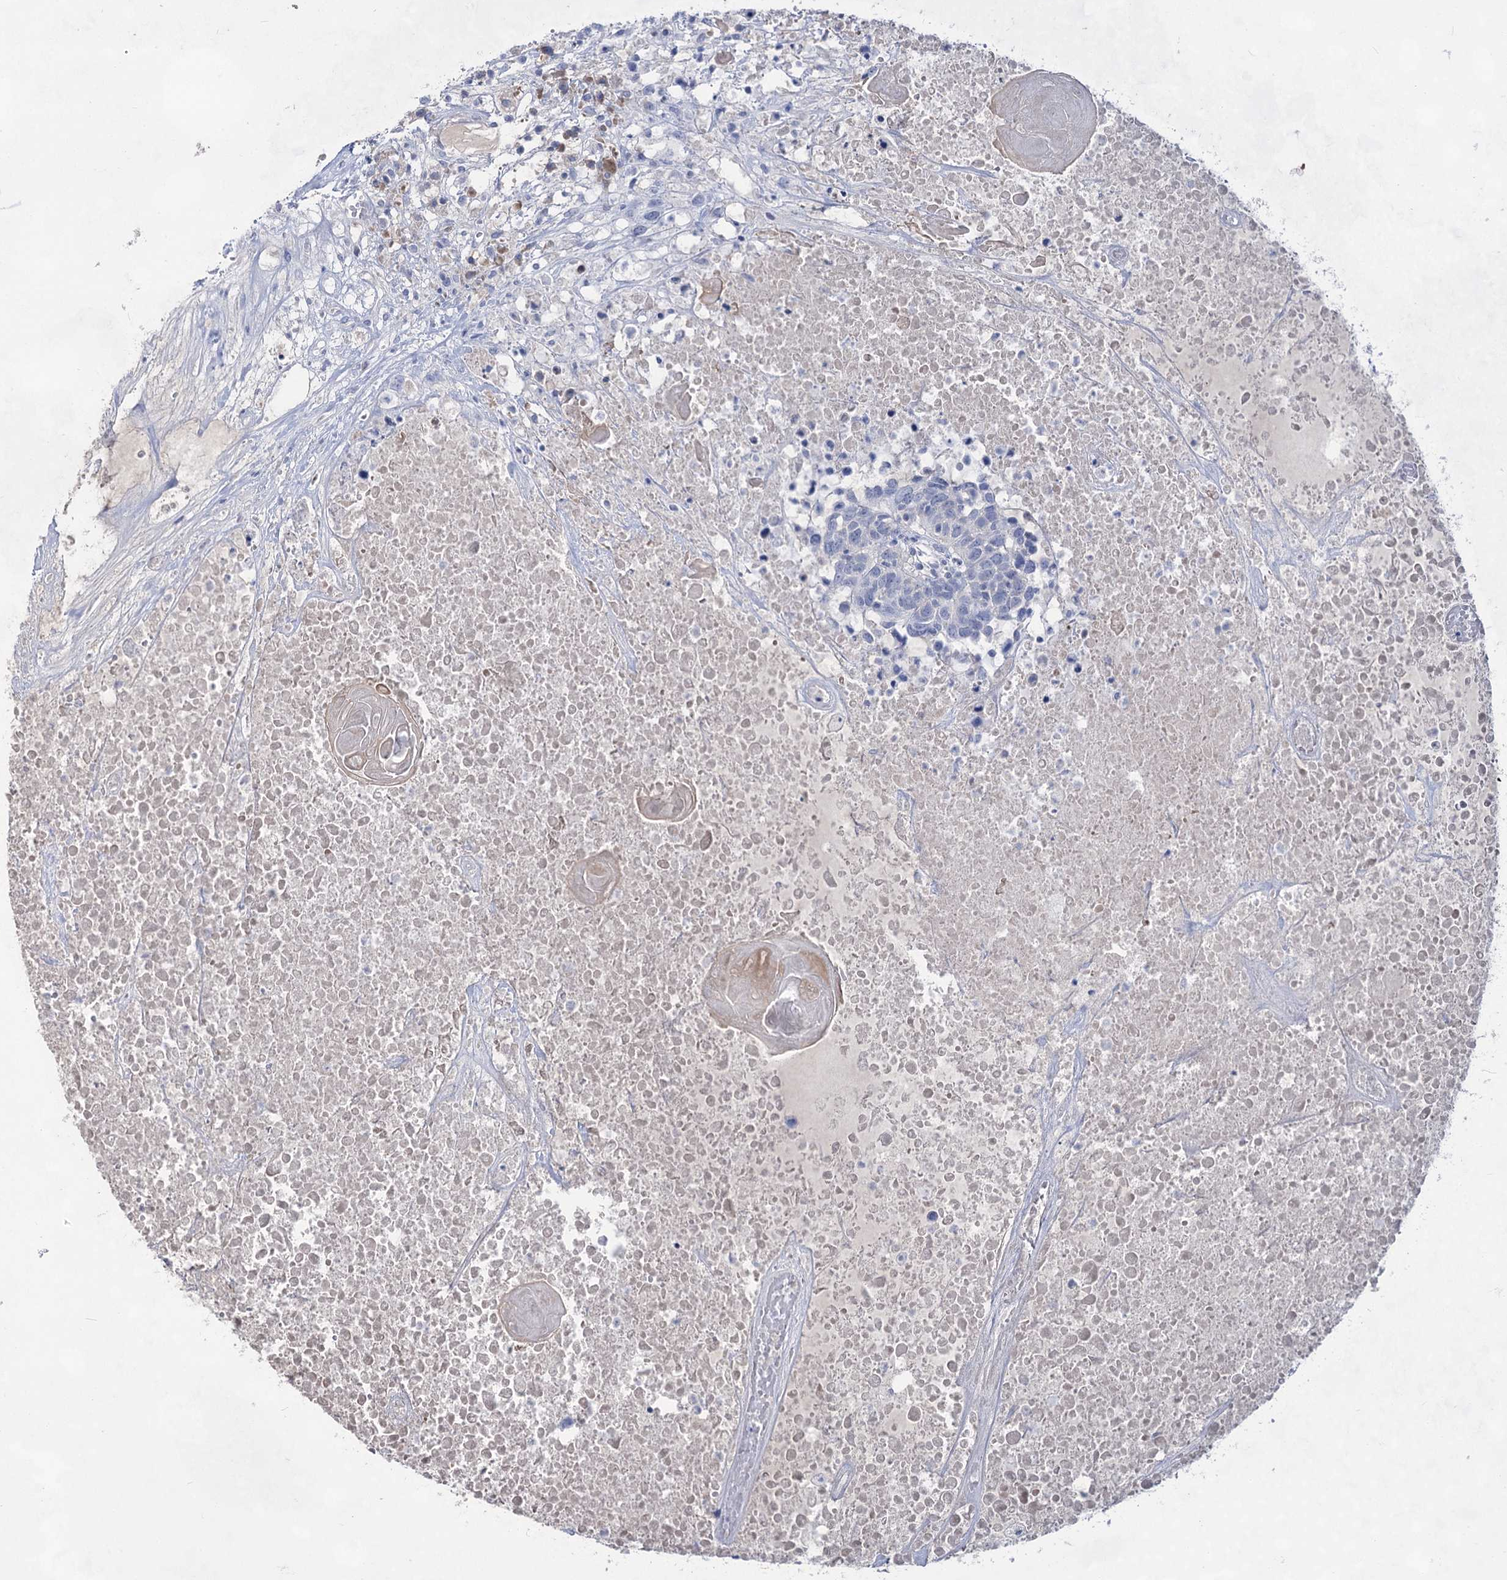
{"staining": {"intensity": "negative", "quantity": "none", "location": "none"}, "tissue": "head and neck cancer", "cell_type": "Tumor cells", "image_type": "cancer", "snomed": [{"axis": "morphology", "description": "Squamous cell carcinoma, NOS"}, {"axis": "topography", "description": "Head-Neck"}], "caption": "Tumor cells show no significant staining in head and neck squamous cell carcinoma.", "gene": "ACRV1", "patient": {"sex": "male", "age": 66}}